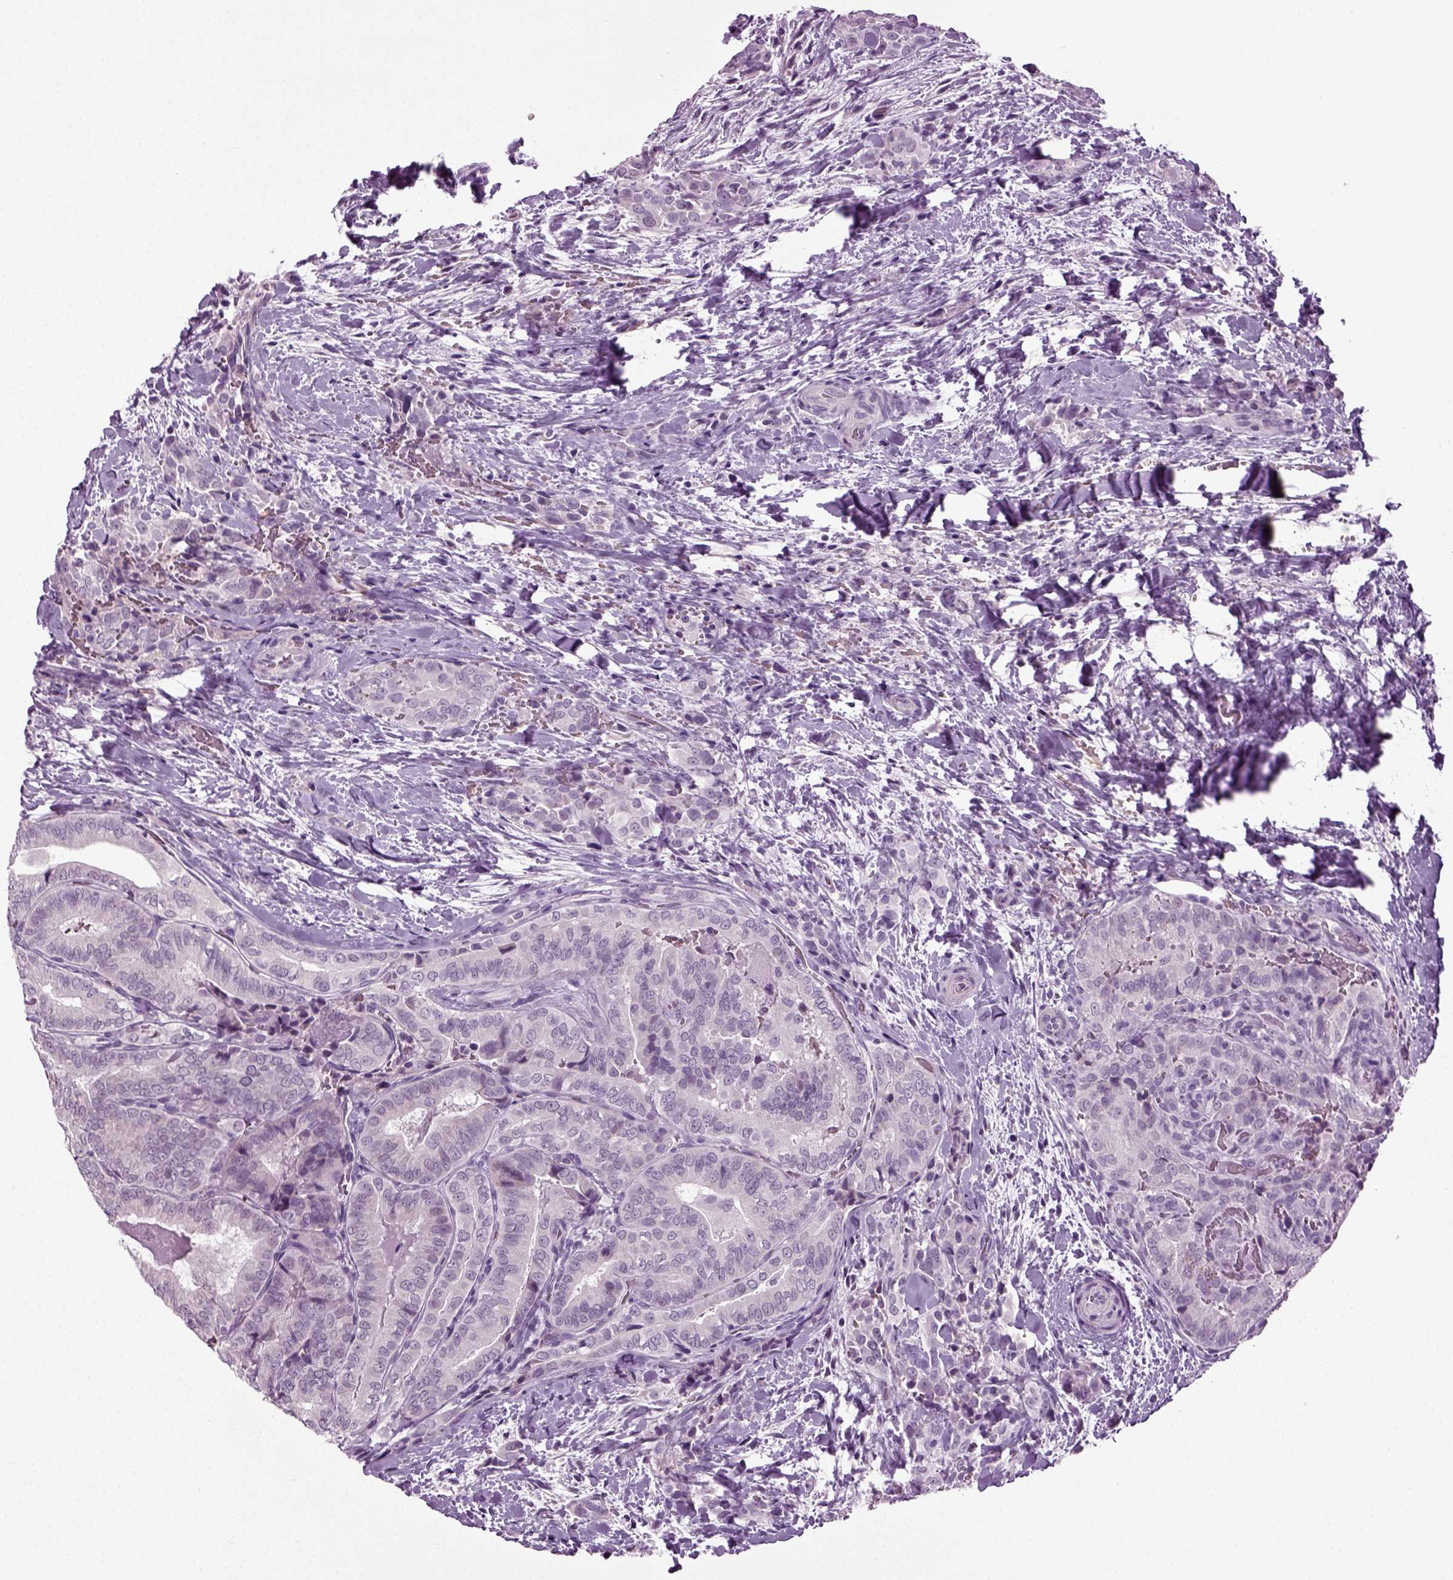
{"staining": {"intensity": "negative", "quantity": "none", "location": "none"}, "tissue": "thyroid cancer", "cell_type": "Tumor cells", "image_type": "cancer", "snomed": [{"axis": "morphology", "description": "Papillary adenocarcinoma, NOS"}, {"axis": "topography", "description": "Thyroid gland"}], "caption": "The histopathology image demonstrates no significant expression in tumor cells of thyroid papillary adenocarcinoma.", "gene": "ZC2HC1C", "patient": {"sex": "male", "age": 61}}